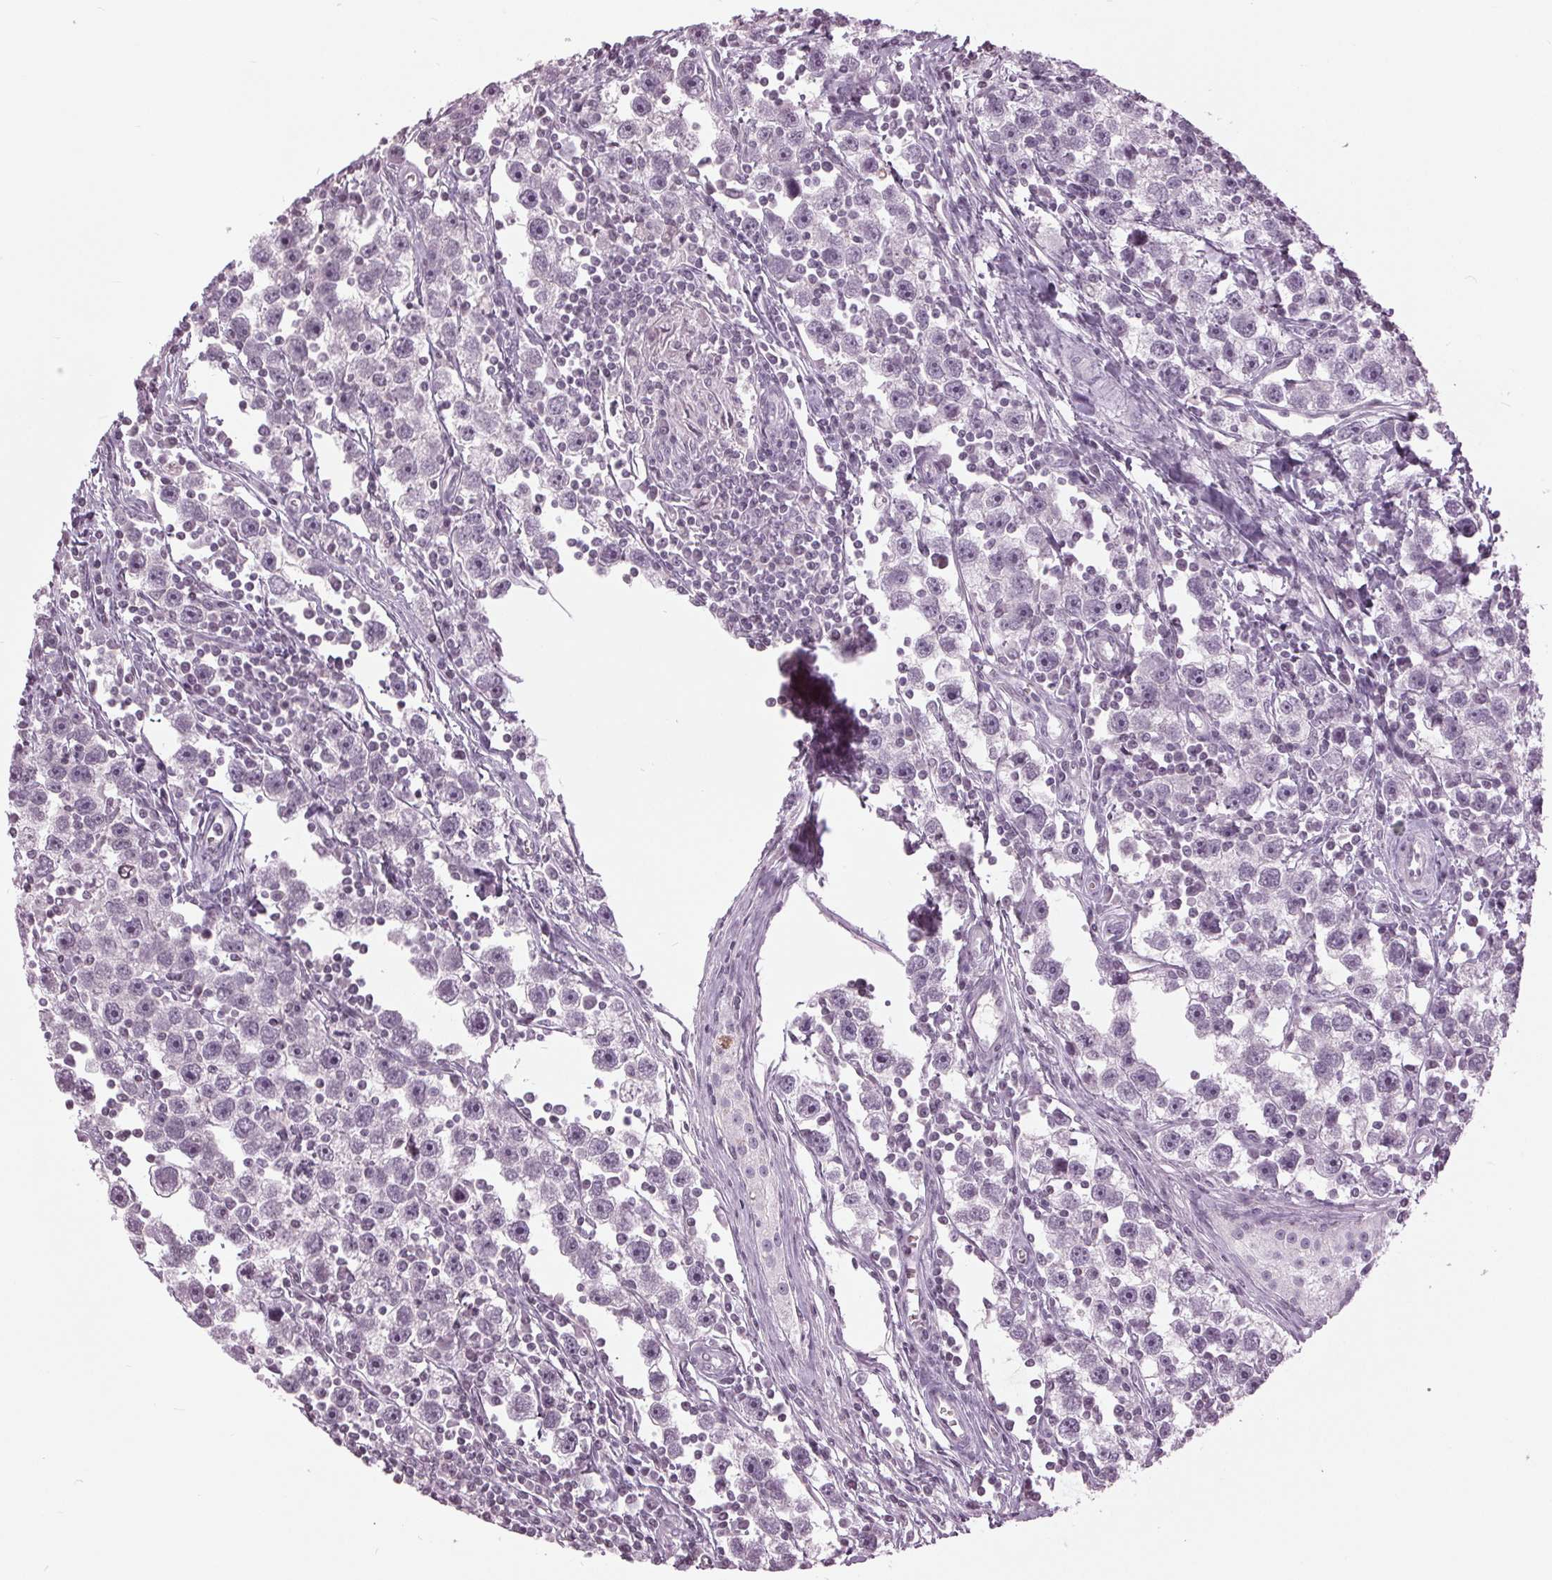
{"staining": {"intensity": "negative", "quantity": "none", "location": "none"}, "tissue": "testis cancer", "cell_type": "Tumor cells", "image_type": "cancer", "snomed": [{"axis": "morphology", "description": "Seminoma, NOS"}, {"axis": "topography", "description": "Testis"}], "caption": "Immunohistochemistry (IHC) micrograph of human testis cancer (seminoma) stained for a protein (brown), which displays no staining in tumor cells.", "gene": "SLC9A4", "patient": {"sex": "male", "age": 30}}